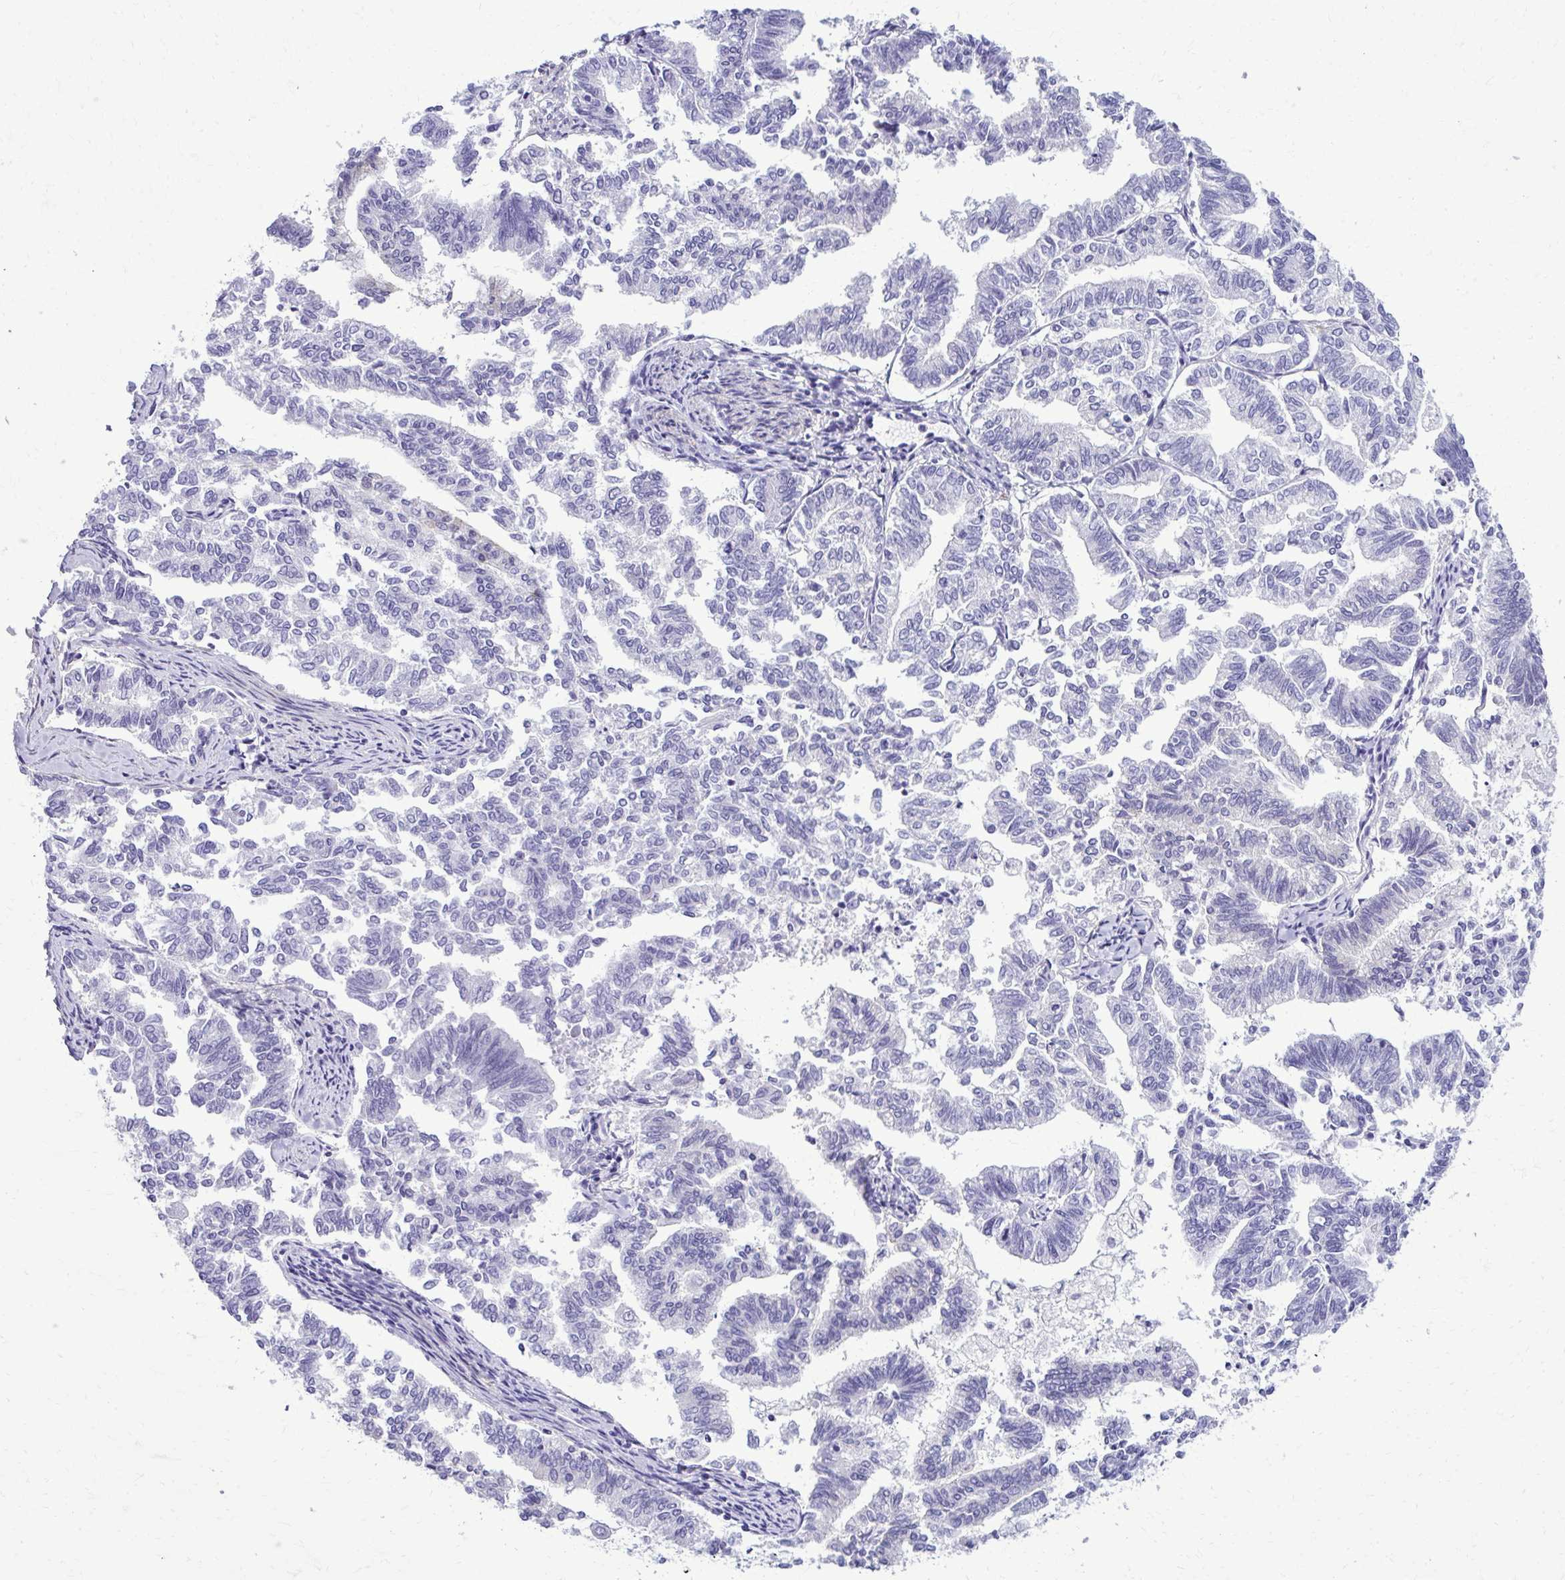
{"staining": {"intensity": "negative", "quantity": "none", "location": "none"}, "tissue": "endometrial cancer", "cell_type": "Tumor cells", "image_type": "cancer", "snomed": [{"axis": "morphology", "description": "Adenocarcinoma, NOS"}, {"axis": "topography", "description": "Endometrium"}], "caption": "Tumor cells are negative for brown protein staining in endometrial cancer (adenocarcinoma).", "gene": "RASL11B", "patient": {"sex": "female", "age": 79}}